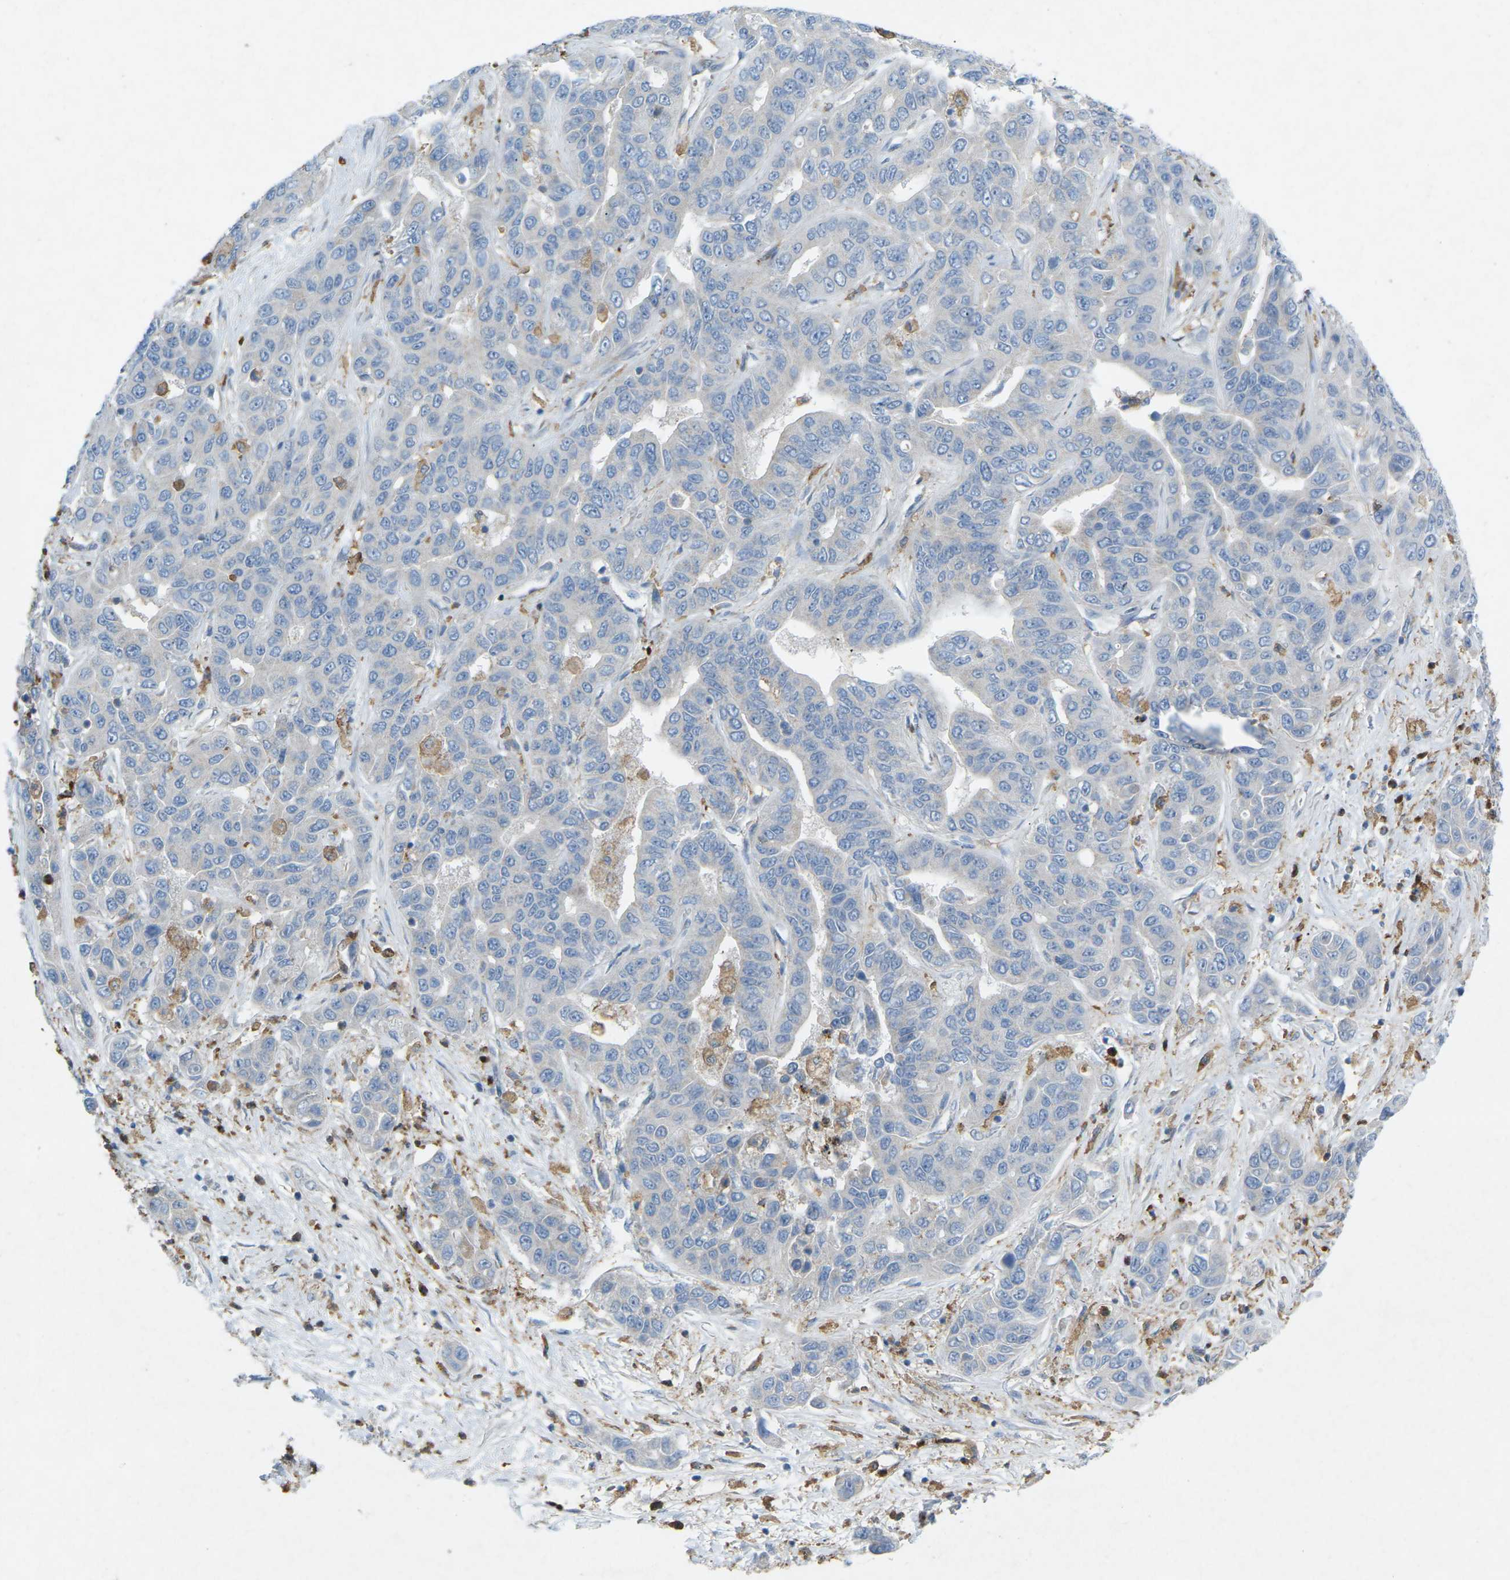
{"staining": {"intensity": "negative", "quantity": "none", "location": "none"}, "tissue": "liver cancer", "cell_type": "Tumor cells", "image_type": "cancer", "snomed": [{"axis": "morphology", "description": "Cholangiocarcinoma"}, {"axis": "topography", "description": "Liver"}], "caption": "Tumor cells are negative for protein expression in human liver cancer (cholangiocarcinoma).", "gene": "STK11", "patient": {"sex": "female", "age": 52}}